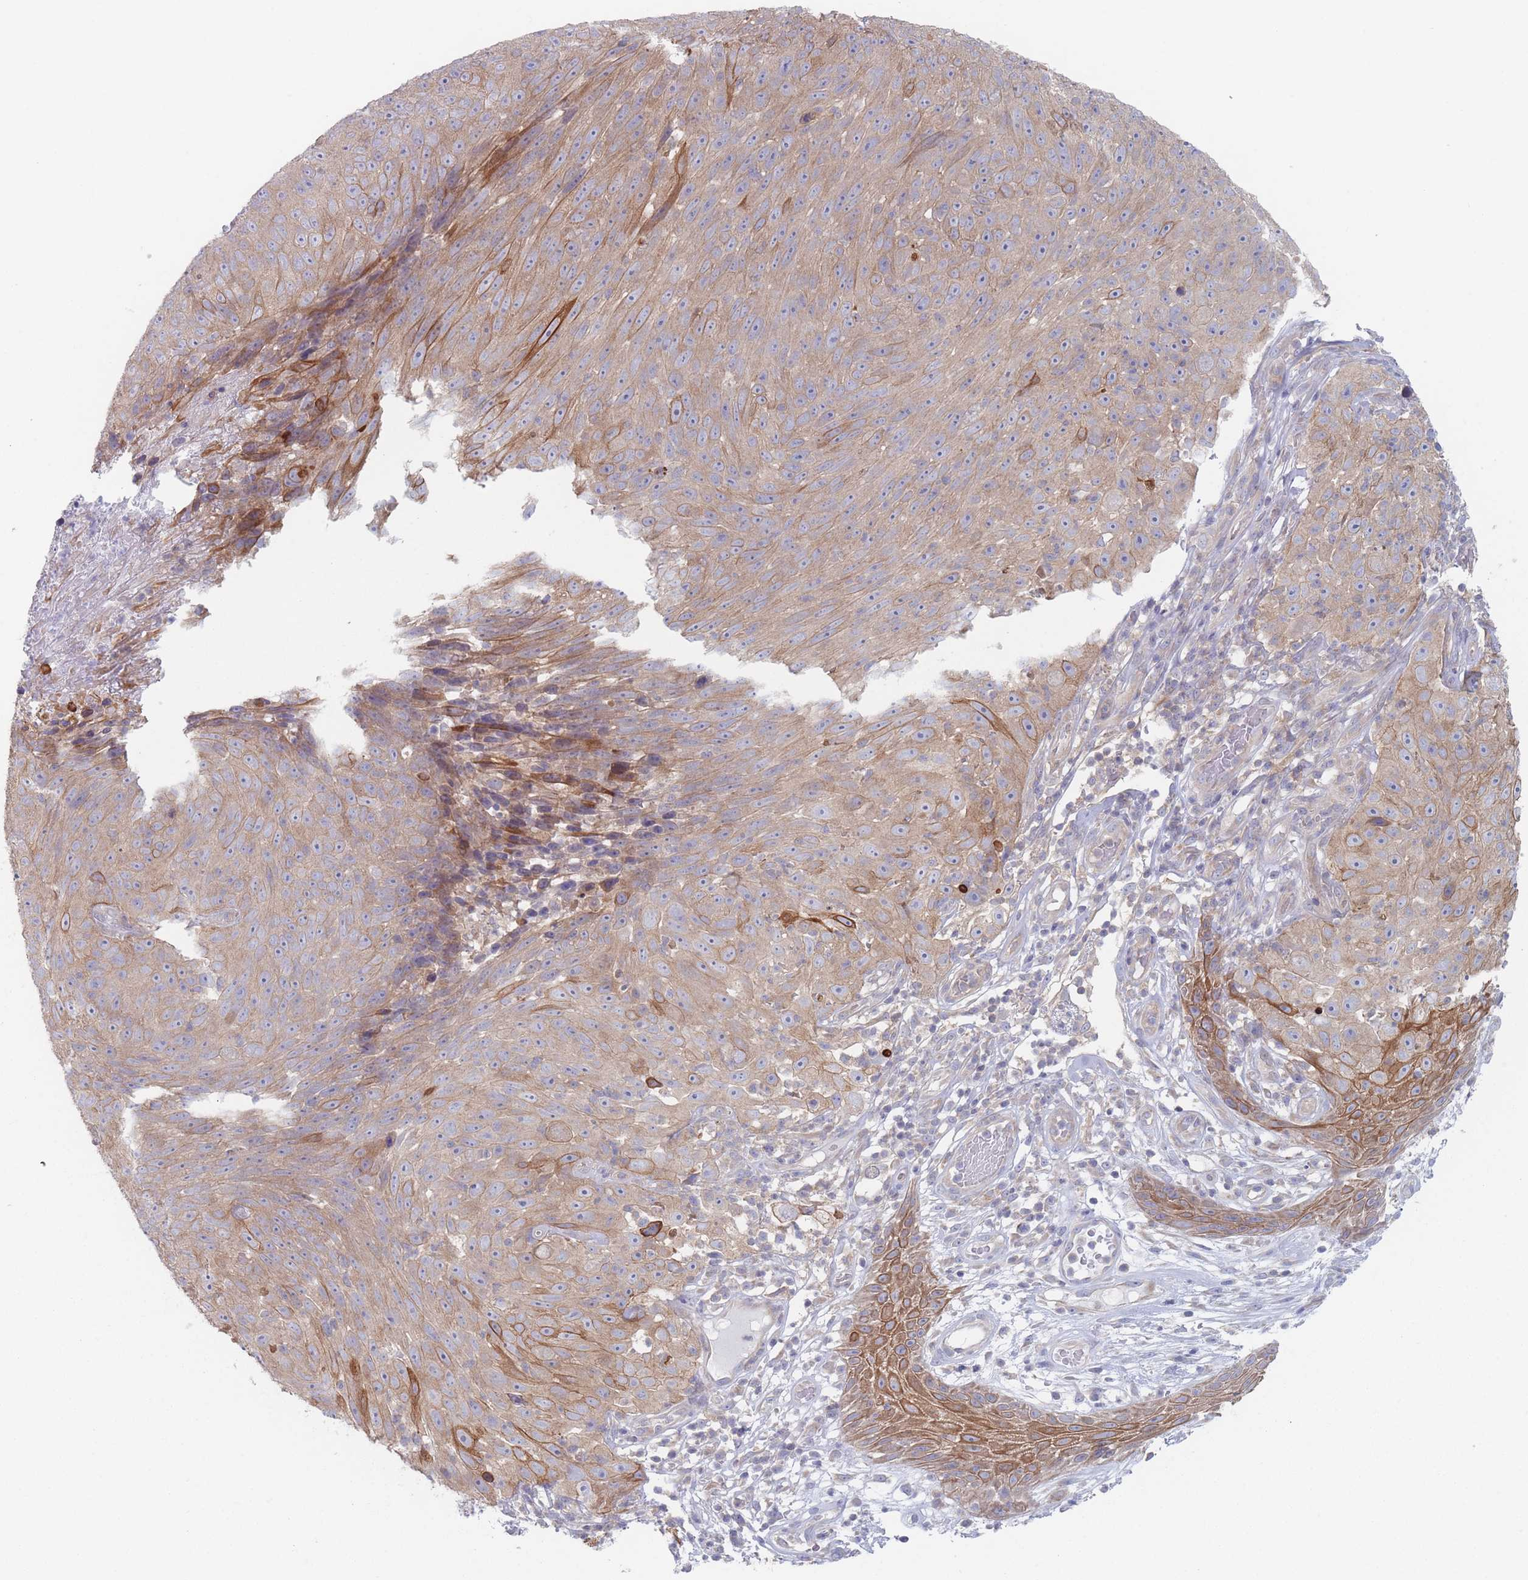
{"staining": {"intensity": "moderate", "quantity": "25%-75%", "location": "cytoplasmic/membranous"}, "tissue": "skin cancer", "cell_type": "Tumor cells", "image_type": "cancer", "snomed": [{"axis": "morphology", "description": "Squamous cell carcinoma, NOS"}, {"axis": "topography", "description": "Skin"}], "caption": "Skin cancer (squamous cell carcinoma) stained with DAB immunohistochemistry (IHC) reveals medium levels of moderate cytoplasmic/membranous staining in about 25%-75% of tumor cells.", "gene": "EFCC1", "patient": {"sex": "female", "age": 87}}